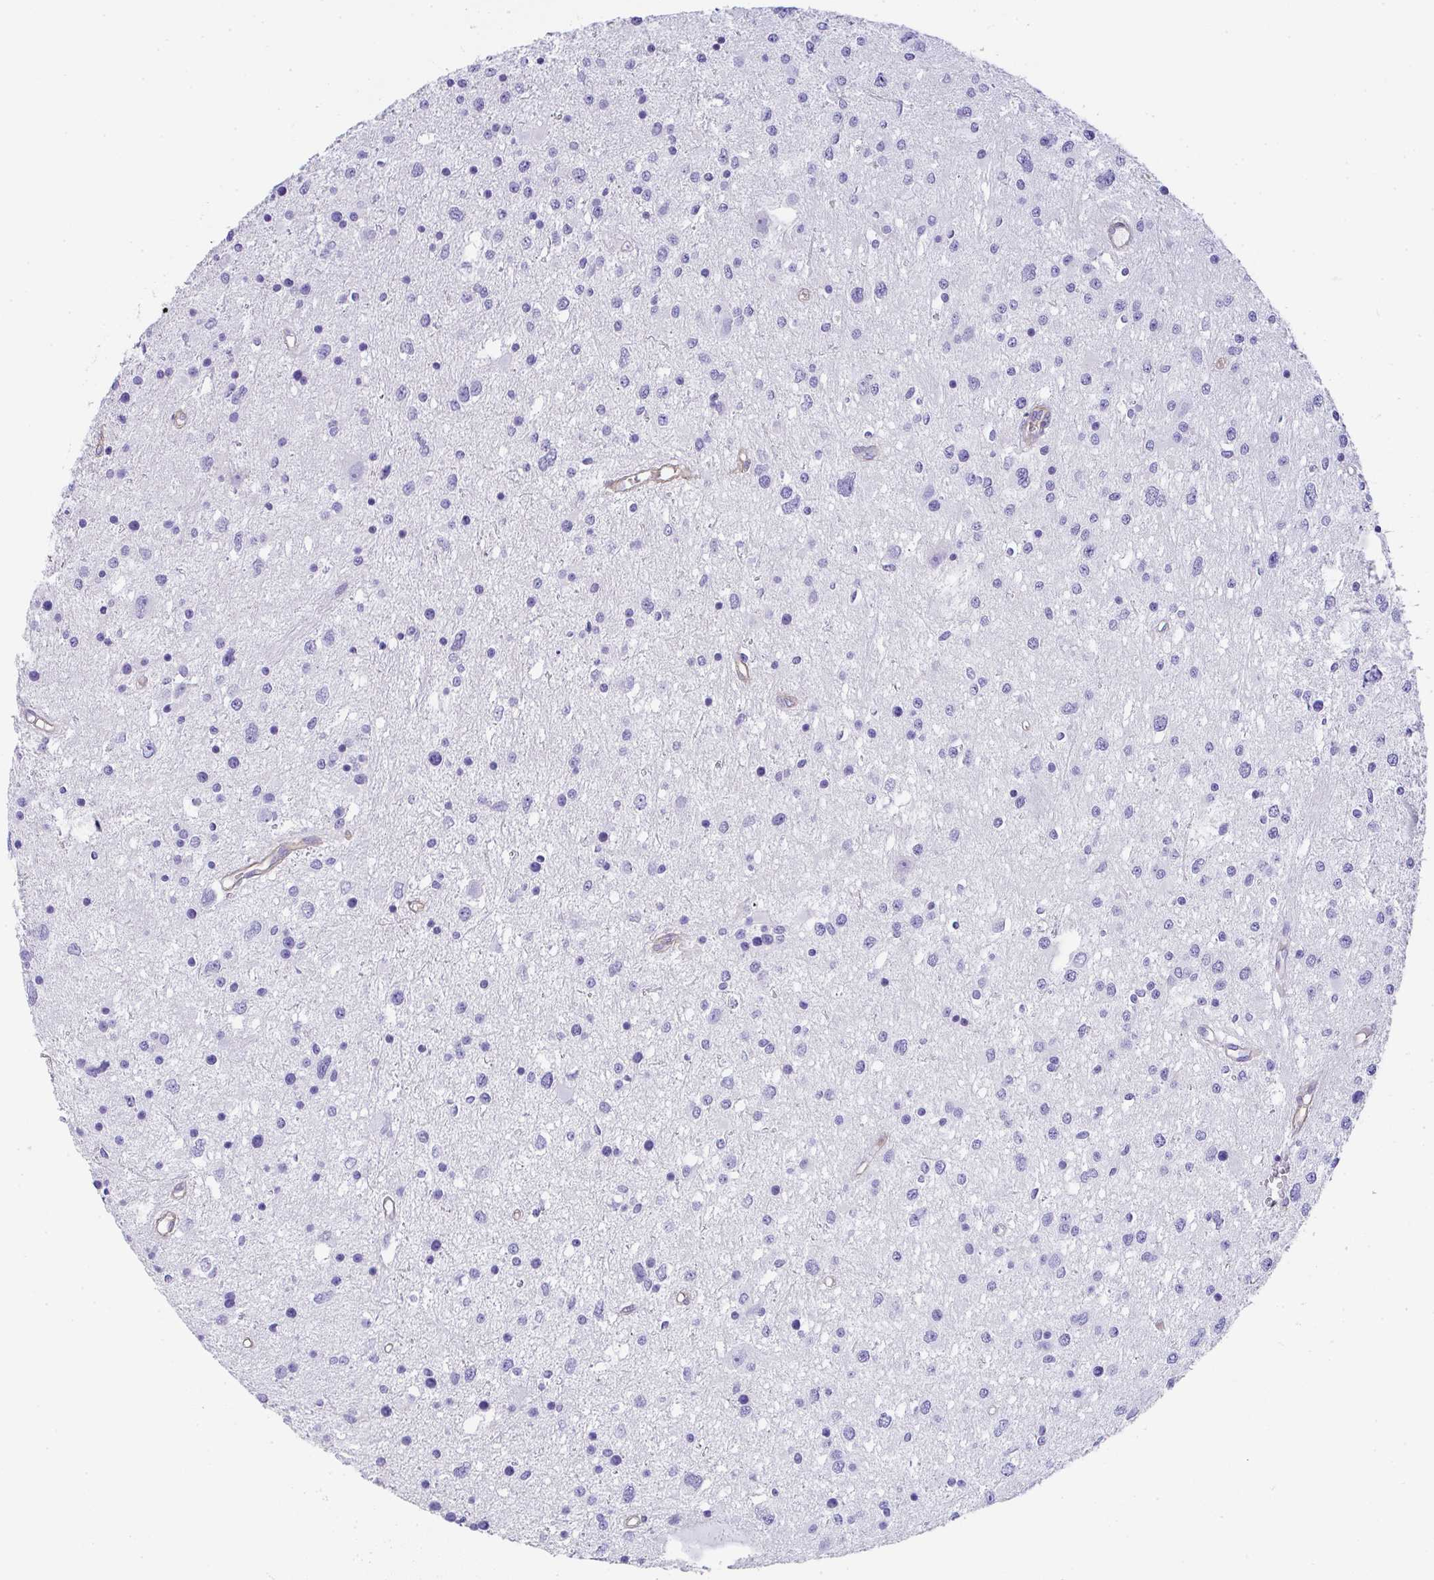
{"staining": {"intensity": "negative", "quantity": "none", "location": "none"}, "tissue": "glioma", "cell_type": "Tumor cells", "image_type": "cancer", "snomed": [{"axis": "morphology", "description": "Glioma, malignant, High grade"}, {"axis": "topography", "description": "Brain"}], "caption": "IHC micrograph of neoplastic tissue: human malignant glioma (high-grade) stained with DAB shows no significant protein positivity in tumor cells.", "gene": "TNFAIP8", "patient": {"sex": "male", "age": 54}}